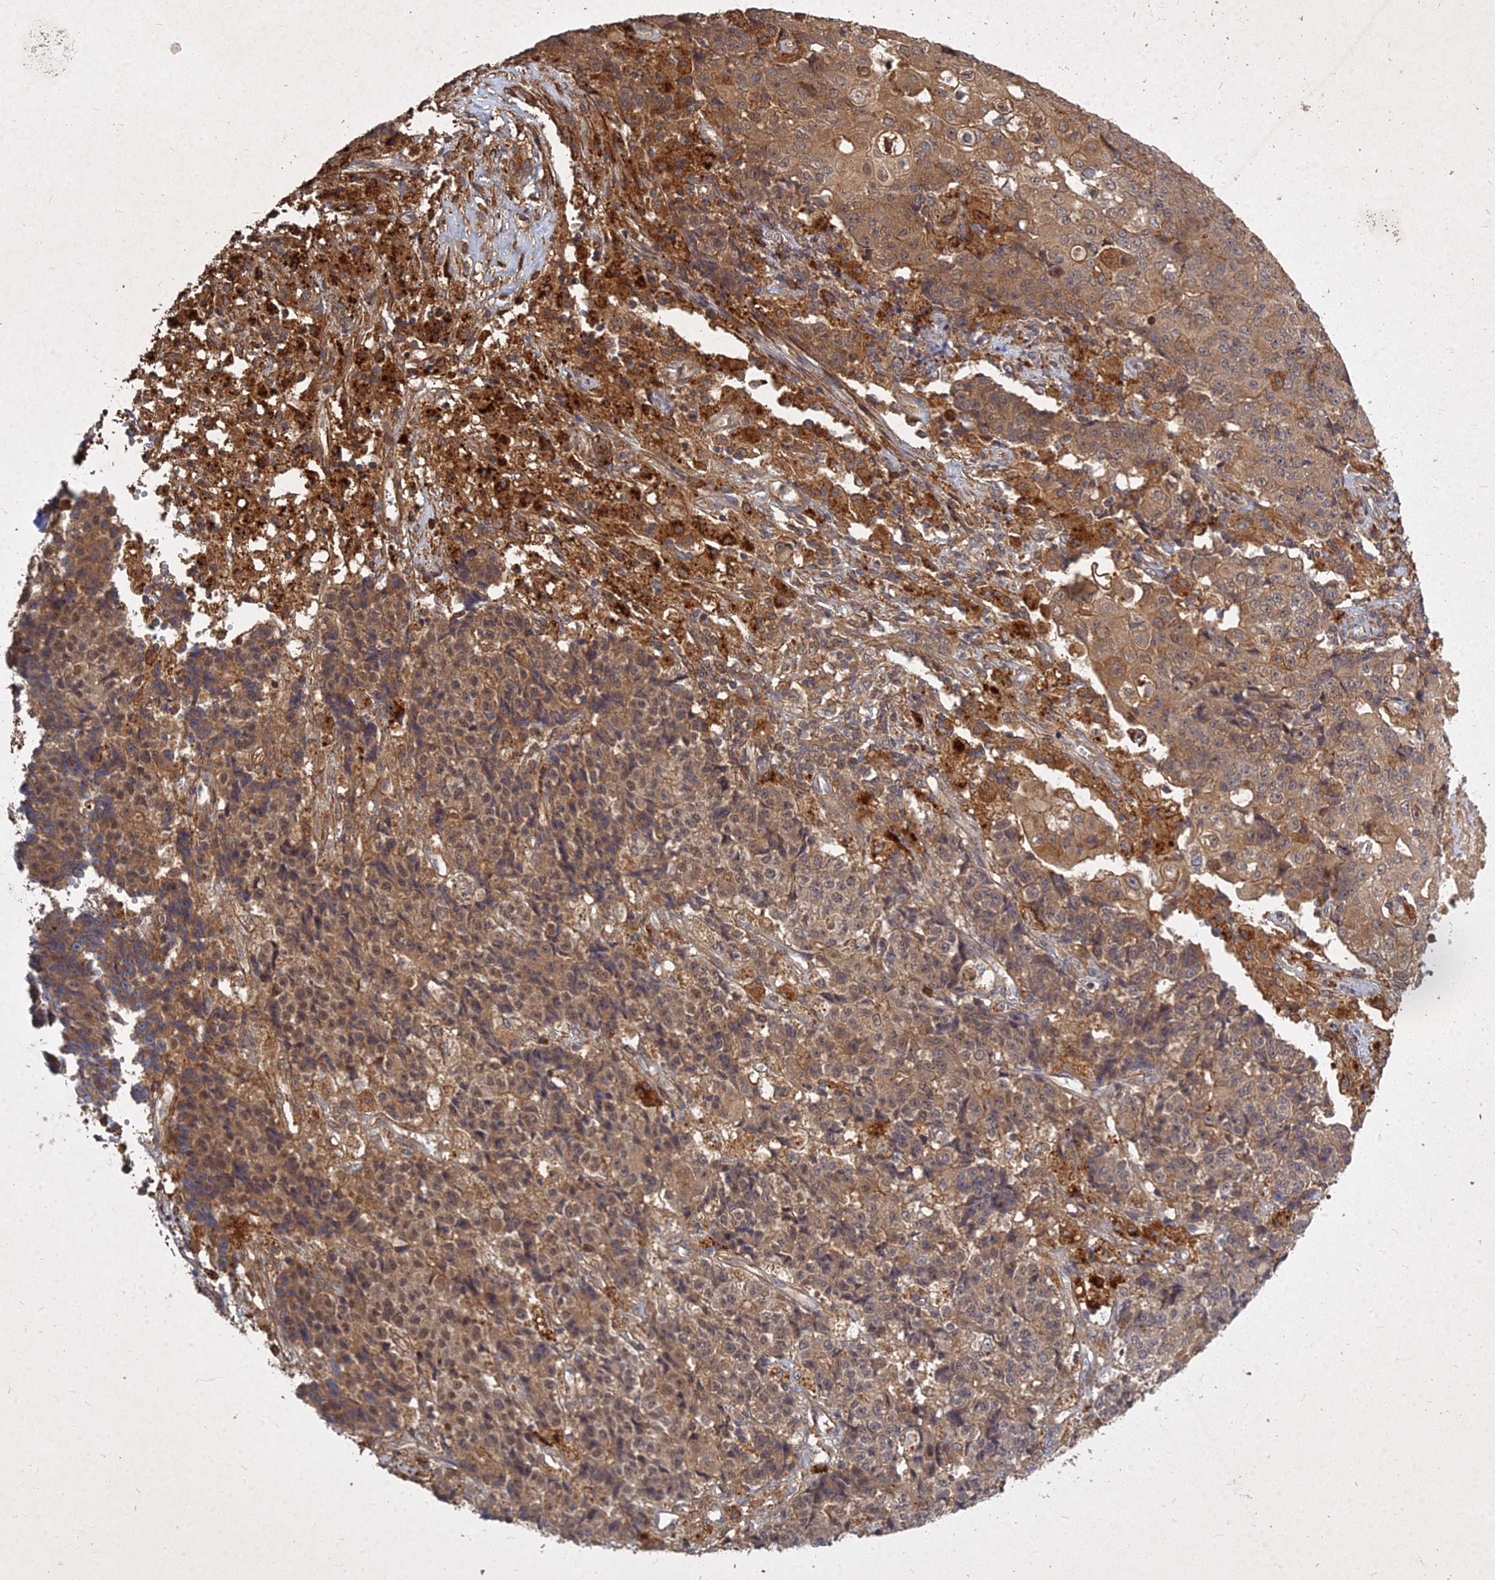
{"staining": {"intensity": "moderate", "quantity": ">75%", "location": "cytoplasmic/membranous"}, "tissue": "ovarian cancer", "cell_type": "Tumor cells", "image_type": "cancer", "snomed": [{"axis": "morphology", "description": "Carcinoma, endometroid"}, {"axis": "topography", "description": "Ovary"}], "caption": "There is medium levels of moderate cytoplasmic/membranous staining in tumor cells of endometroid carcinoma (ovarian), as demonstrated by immunohistochemical staining (brown color).", "gene": "UBE2W", "patient": {"sex": "female", "age": 42}}